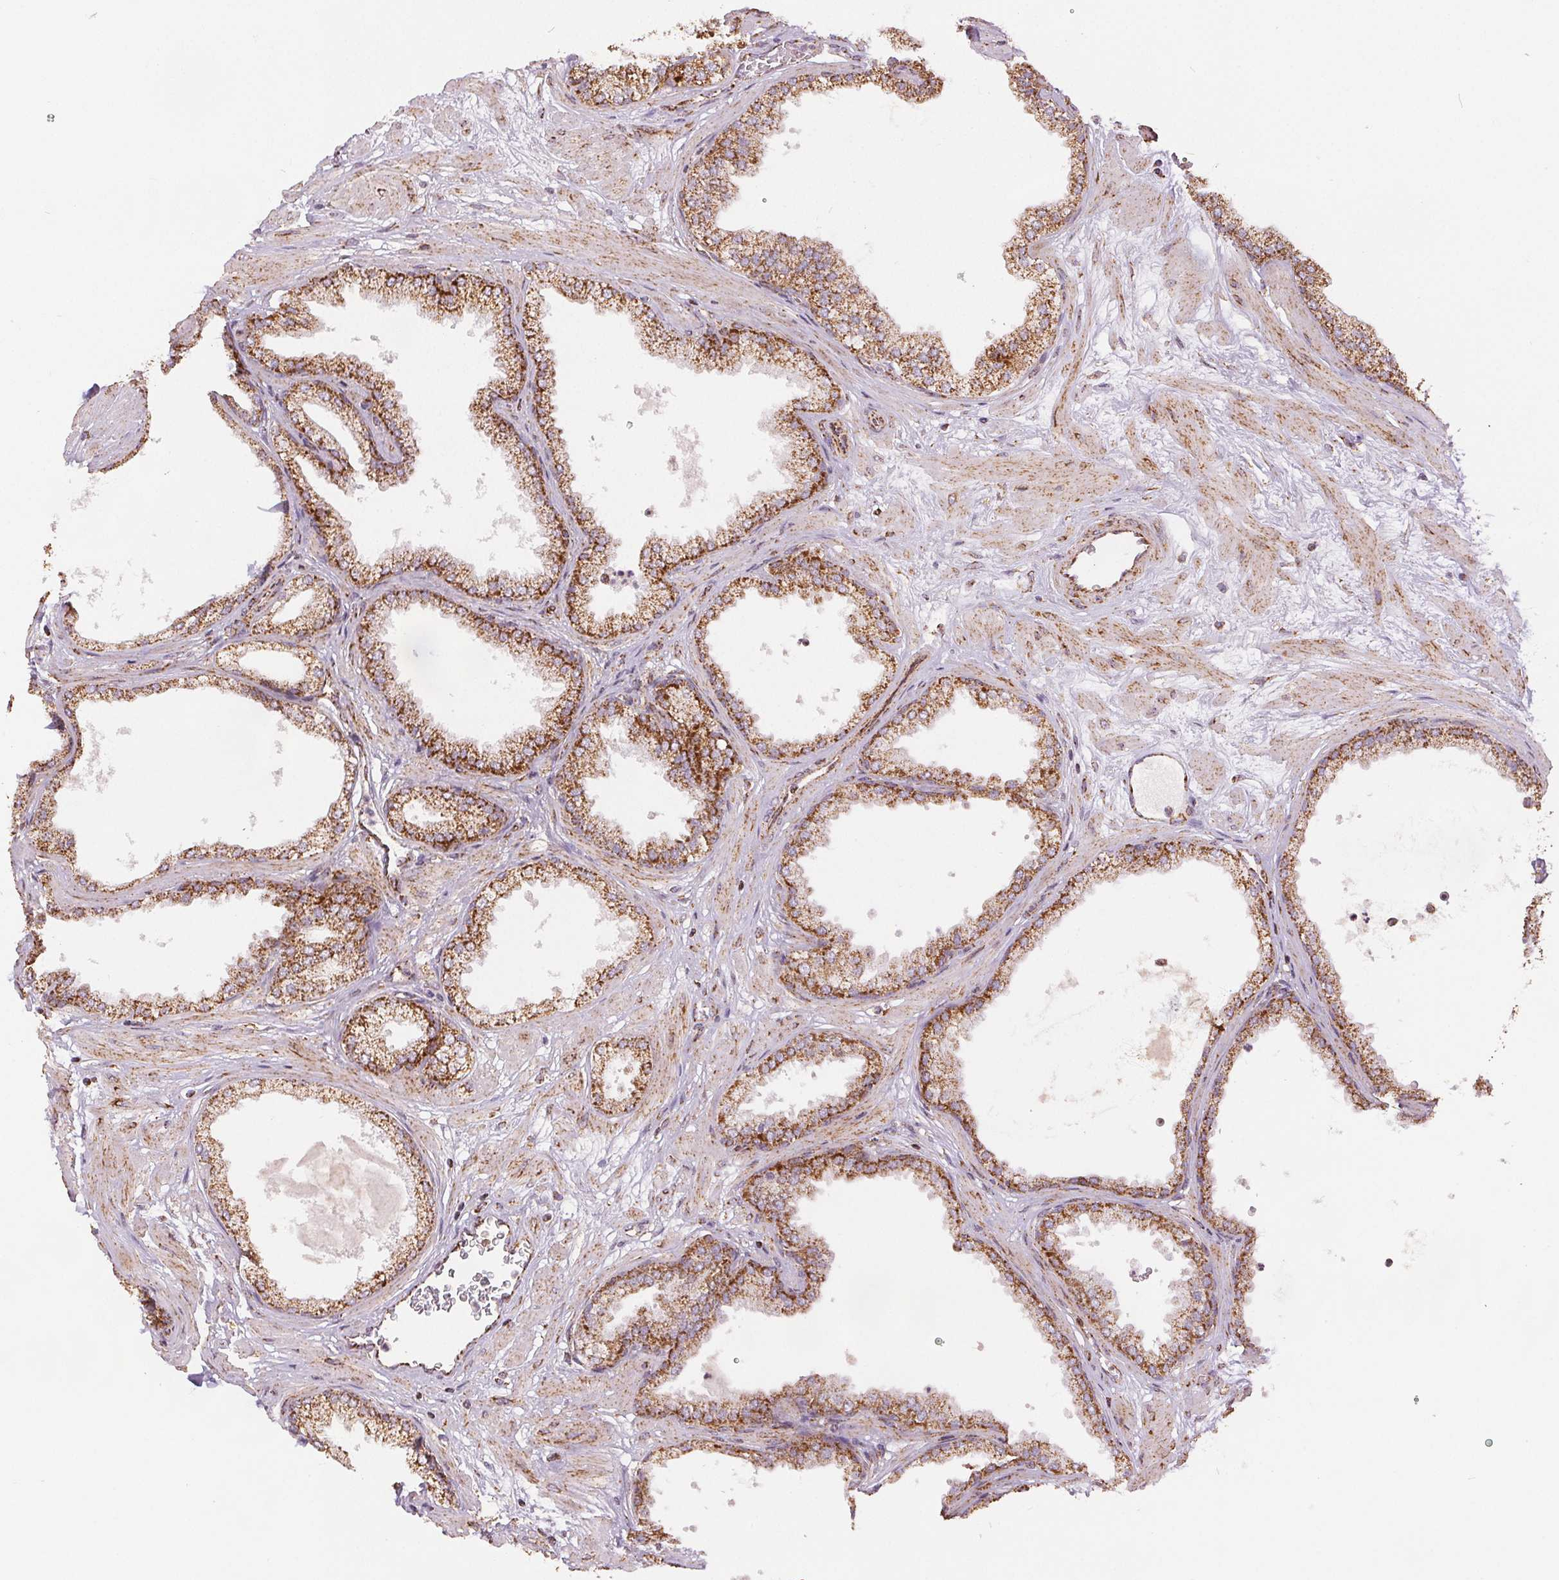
{"staining": {"intensity": "moderate", "quantity": ">75%", "location": "cytoplasmic/membranous"}, "tissue": "prostate", "cell_type": "Glandular cells", "image_type": "normal", "snomed": [{"axis": "morphology", "description": "Normal tissue, NOS"}, {"axis": "topography", "description": "Prostate"}], "caption": "Unremarkable prostate shows moderate cytoplasmic/membranous staining in approximately >75% of glandular cells.", "gene": "SDHB", "patient": {"sex": "male", "age": 37}}